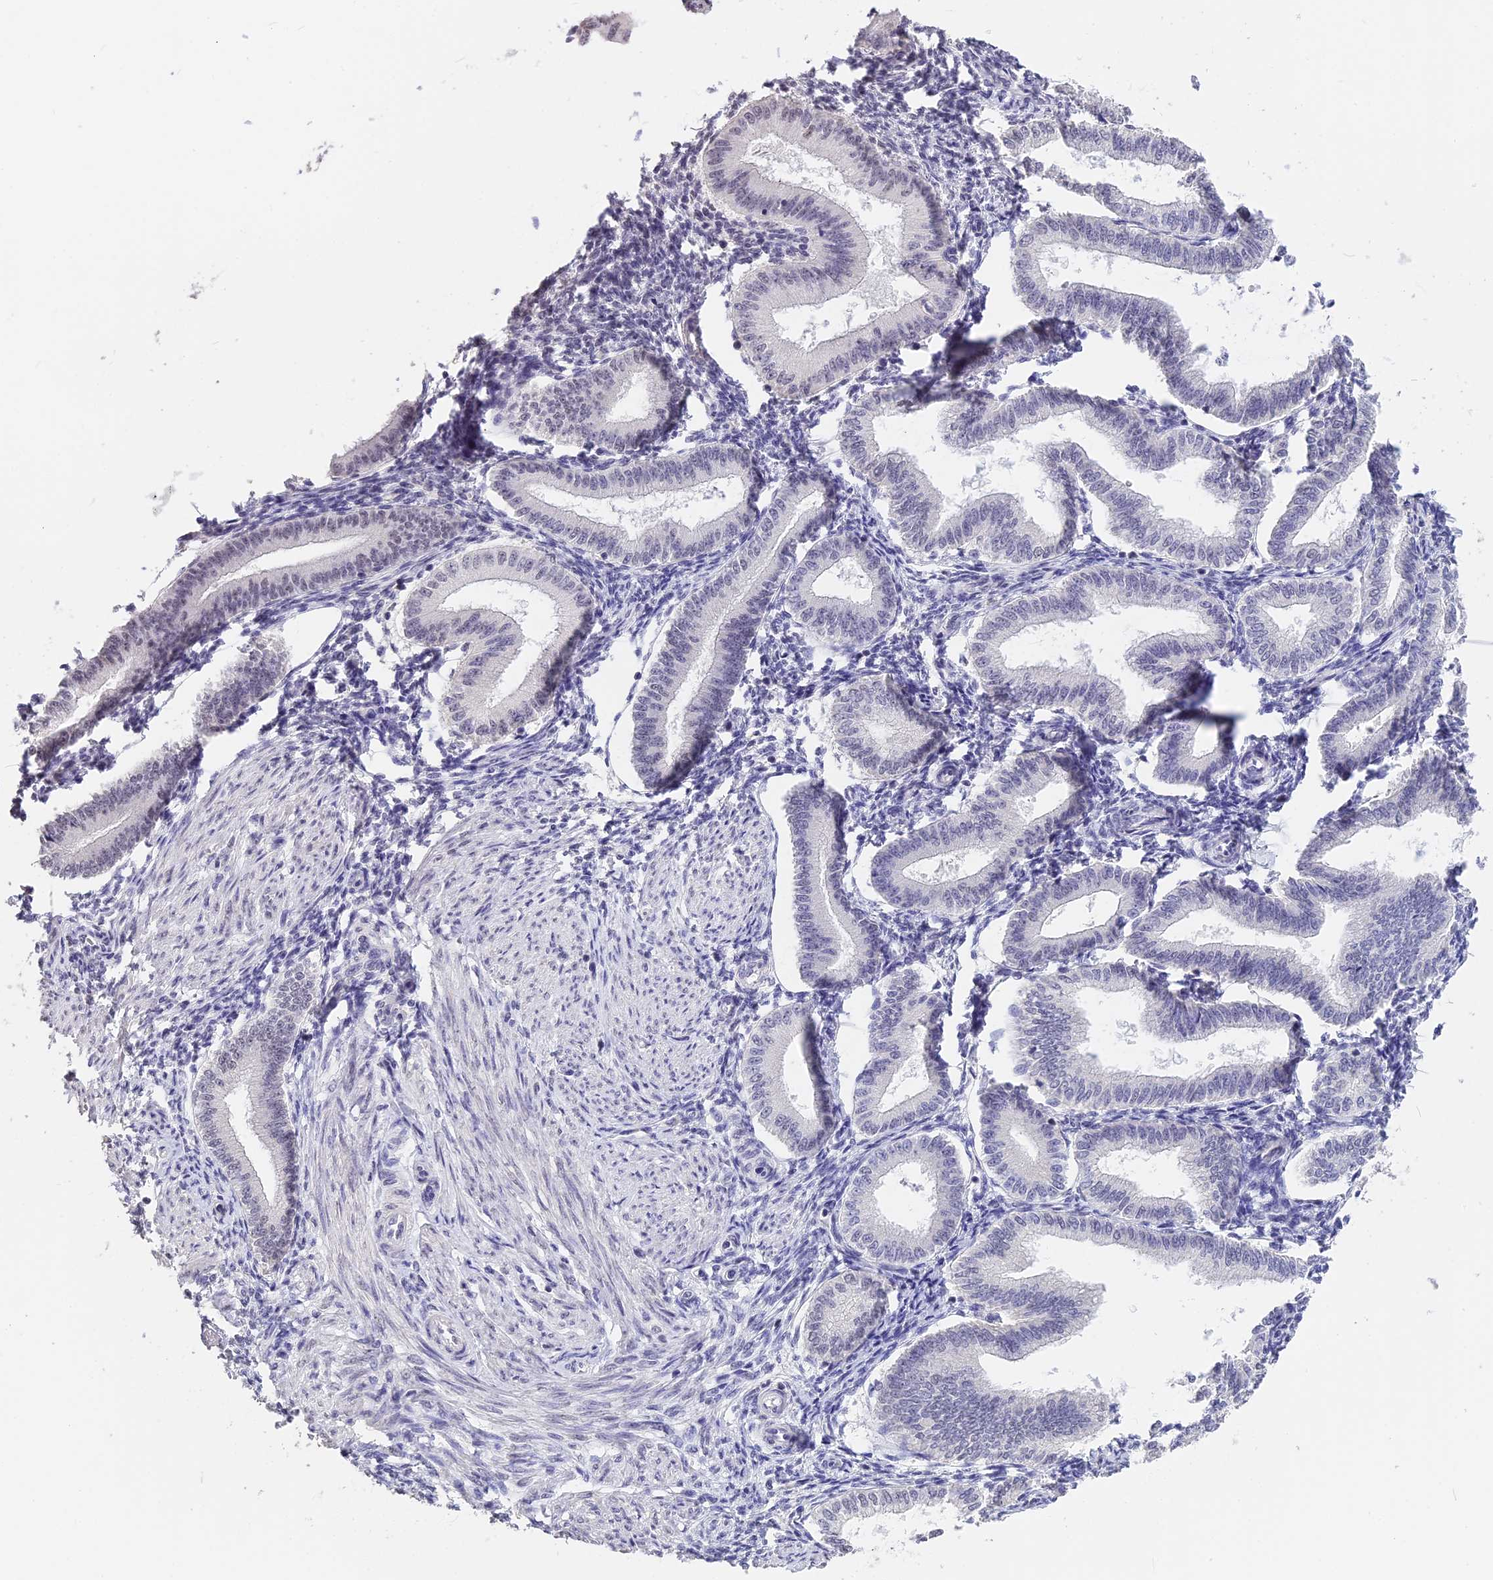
{"staining": {"intensity": "weak", "quantity": "25%-75%", "location": "nuclear"}, "tissue": "endometrium", "cell_type": "Cells in endometrial stroma", "image_type": "normal", "snomed": [{"axis": "morphology", "description": "Normal tissue, NOS"}, {"axis": "topography", "description": "Endometrium"}], "caption": "A brown stain shows weak nuclear staining of a protein in cells in endometrial stroma of unremarkable human endometrium.", "gene": "SETD2", "patient": {"sex": "female", "age": 39}}